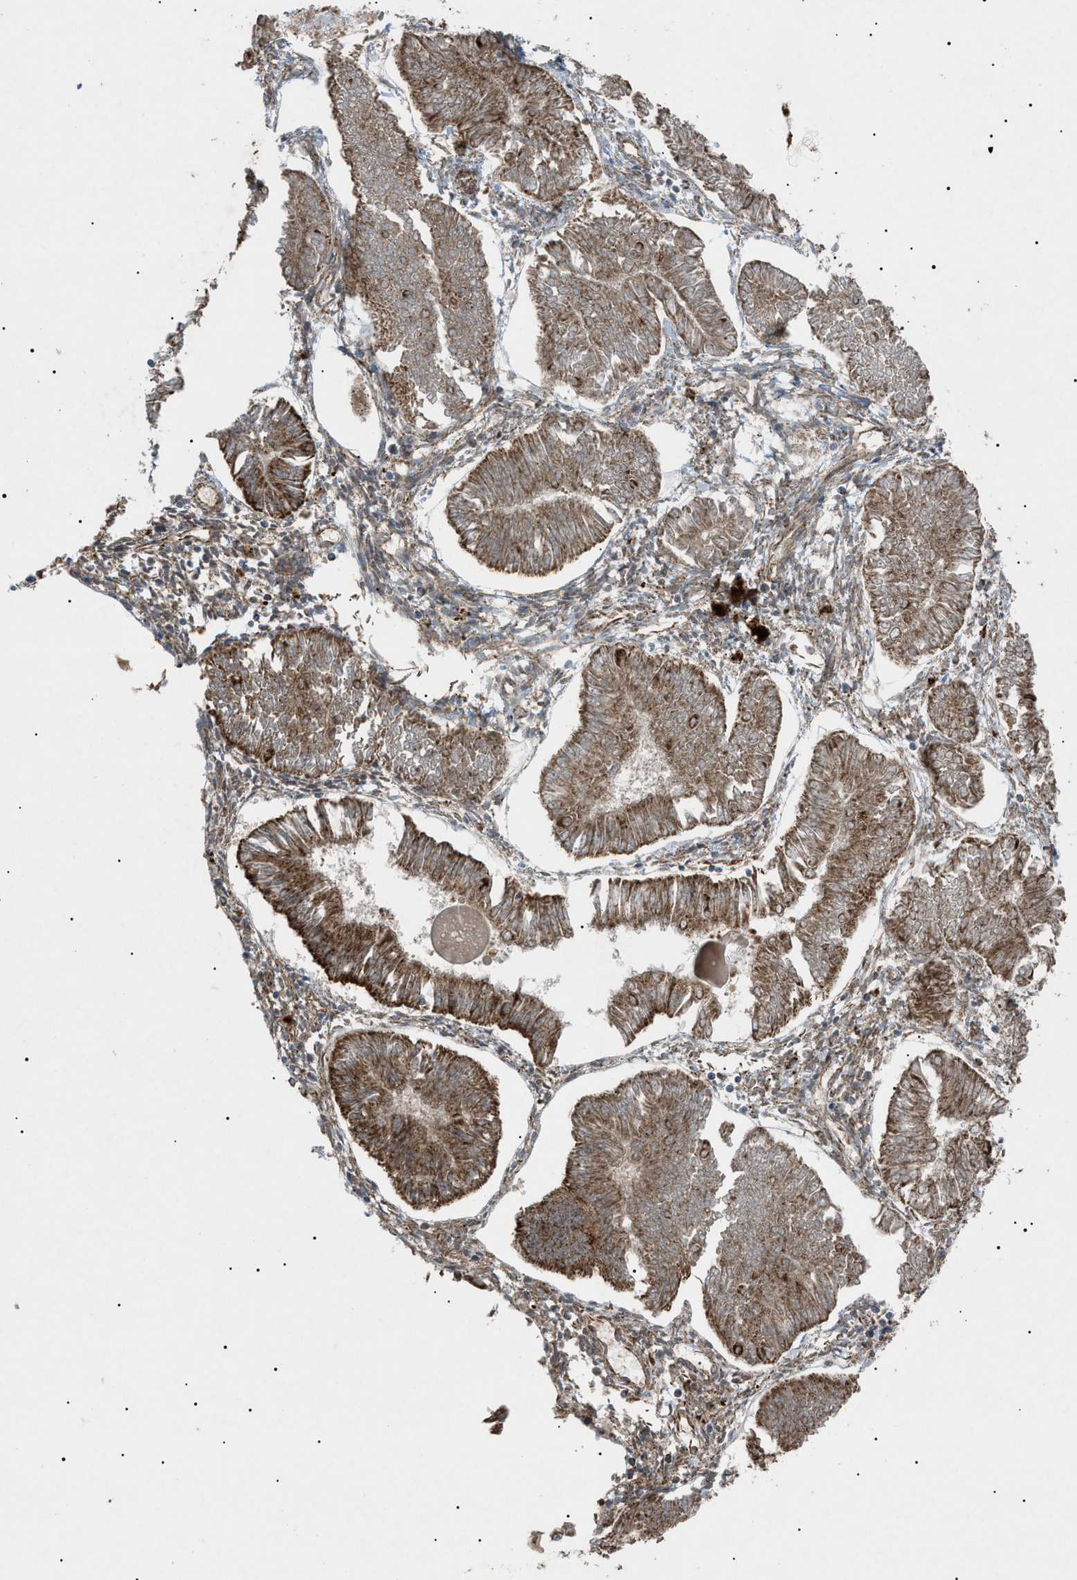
{"staining": {"intensity": "moderate", "quantity": ">75%", "location": "cytoplasmic/membranous"}, "tissue": "endometrial cancer", "cell_type": "Tumor cells", "image_type": "cancer", "snomed": [{"axis": "morphology", "description": "Adenocarcinoma, NOS"}, {"axis": "topography", "description": "Endometrium"}], "caption": "IHC image of adenocarcinoma (endometrial) stained for a protein (brown), which demonstrates medium levels of moderate cytoplasmic/membranous expression in approximately >75% of tumor cells.", "gene": "C1GALT1C1", "patient": {"sex": "female", "age": 53}}